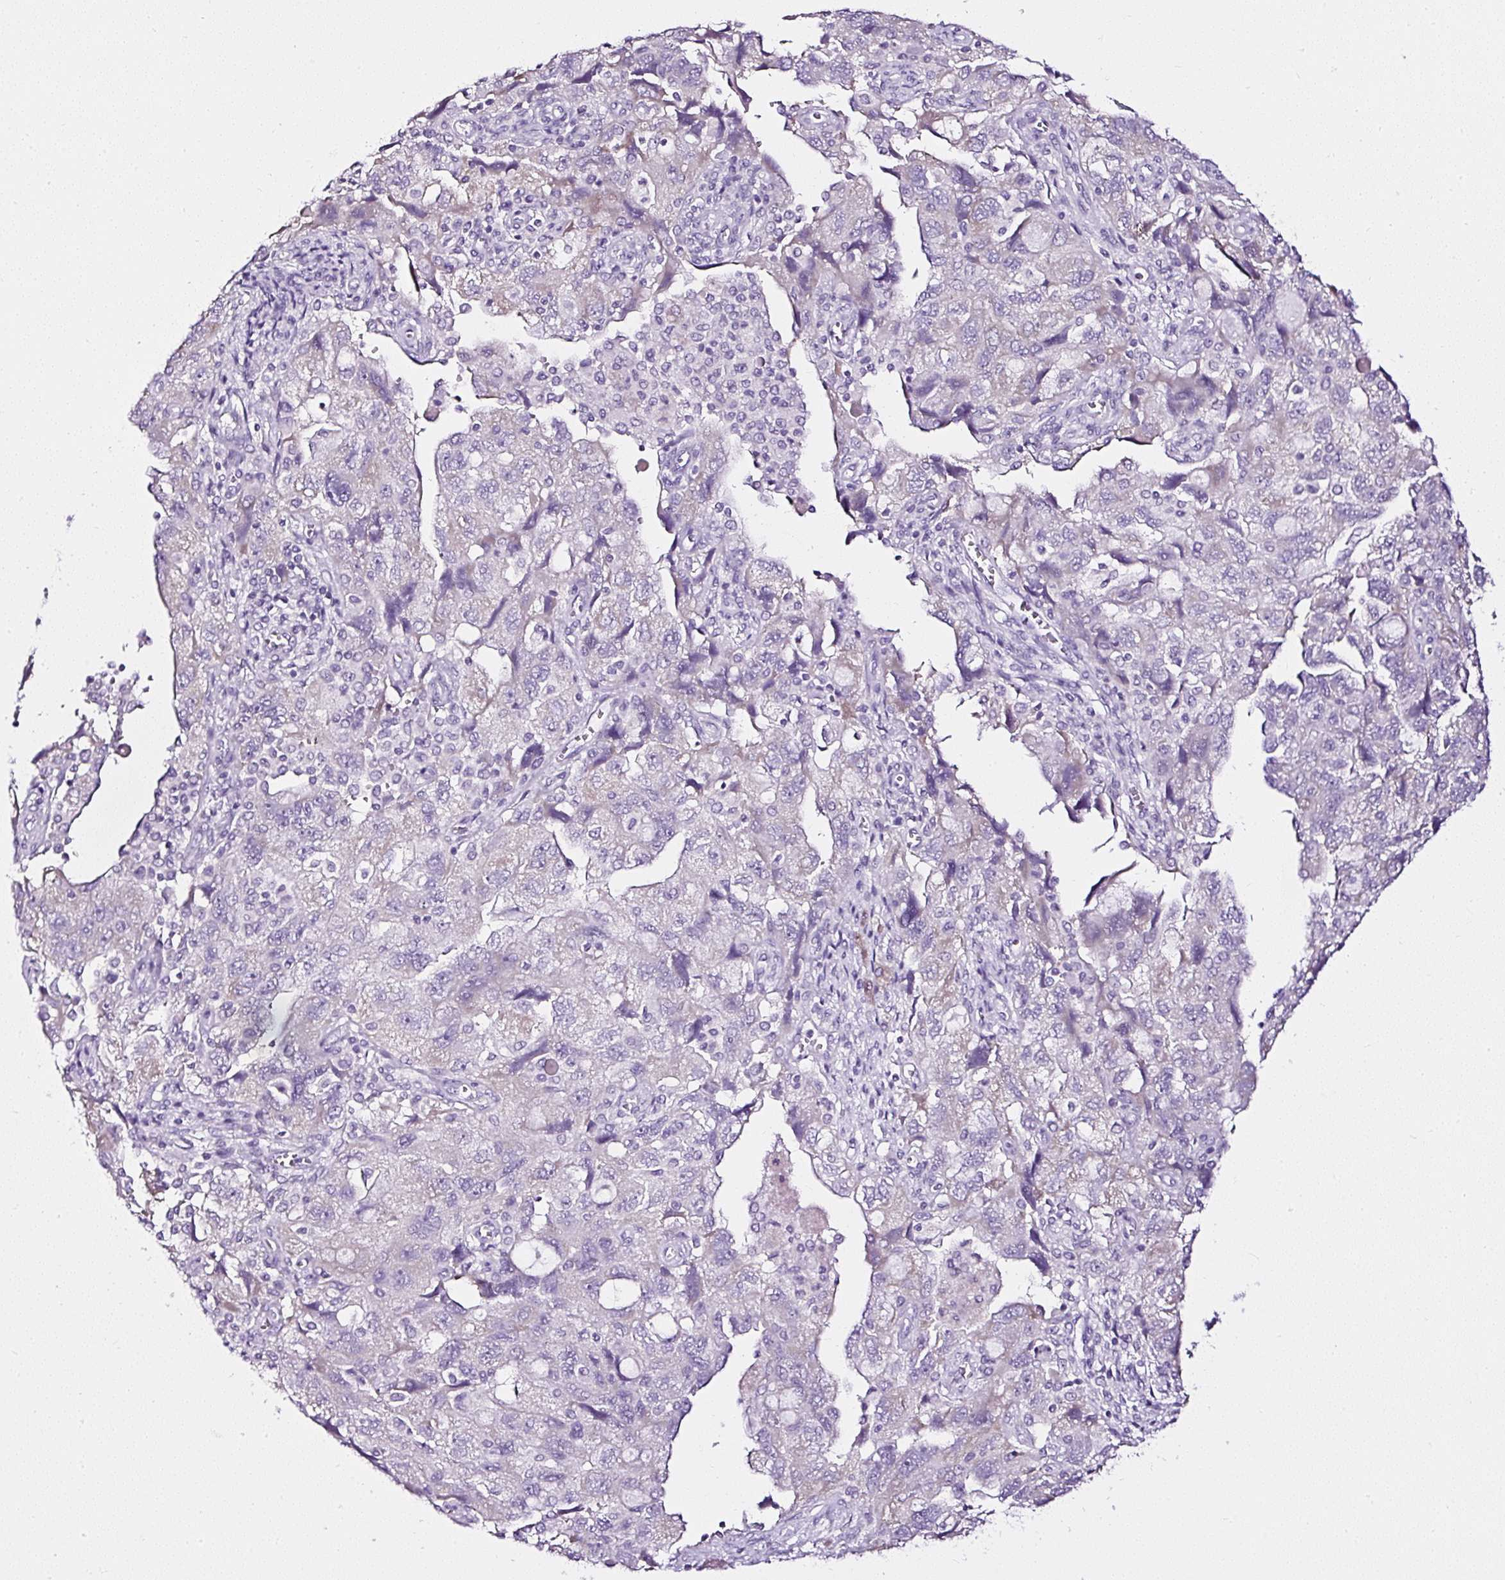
{"staining": {"intensity": "negative", "quantity": "none", "location": "none"}, "tissue": "ovarian cancer", "cell_type": "Tumor cells", "image_type": "cancer", "snomed": [{"axis": "morphology", "description": "Carcinoma, NOS"}, {"axis": "morphology", "description": "Cystadenocarcinoma, serous, NOS"}, {"axis": "topography", "description": "Ovary"}], "caption": "Photomicrograph shows no significant protein staining in tumor cells of ovarian cancer (carcinoma).", "gene": "ATP2A1", "patient": {"sex": "female", "age": 69}}